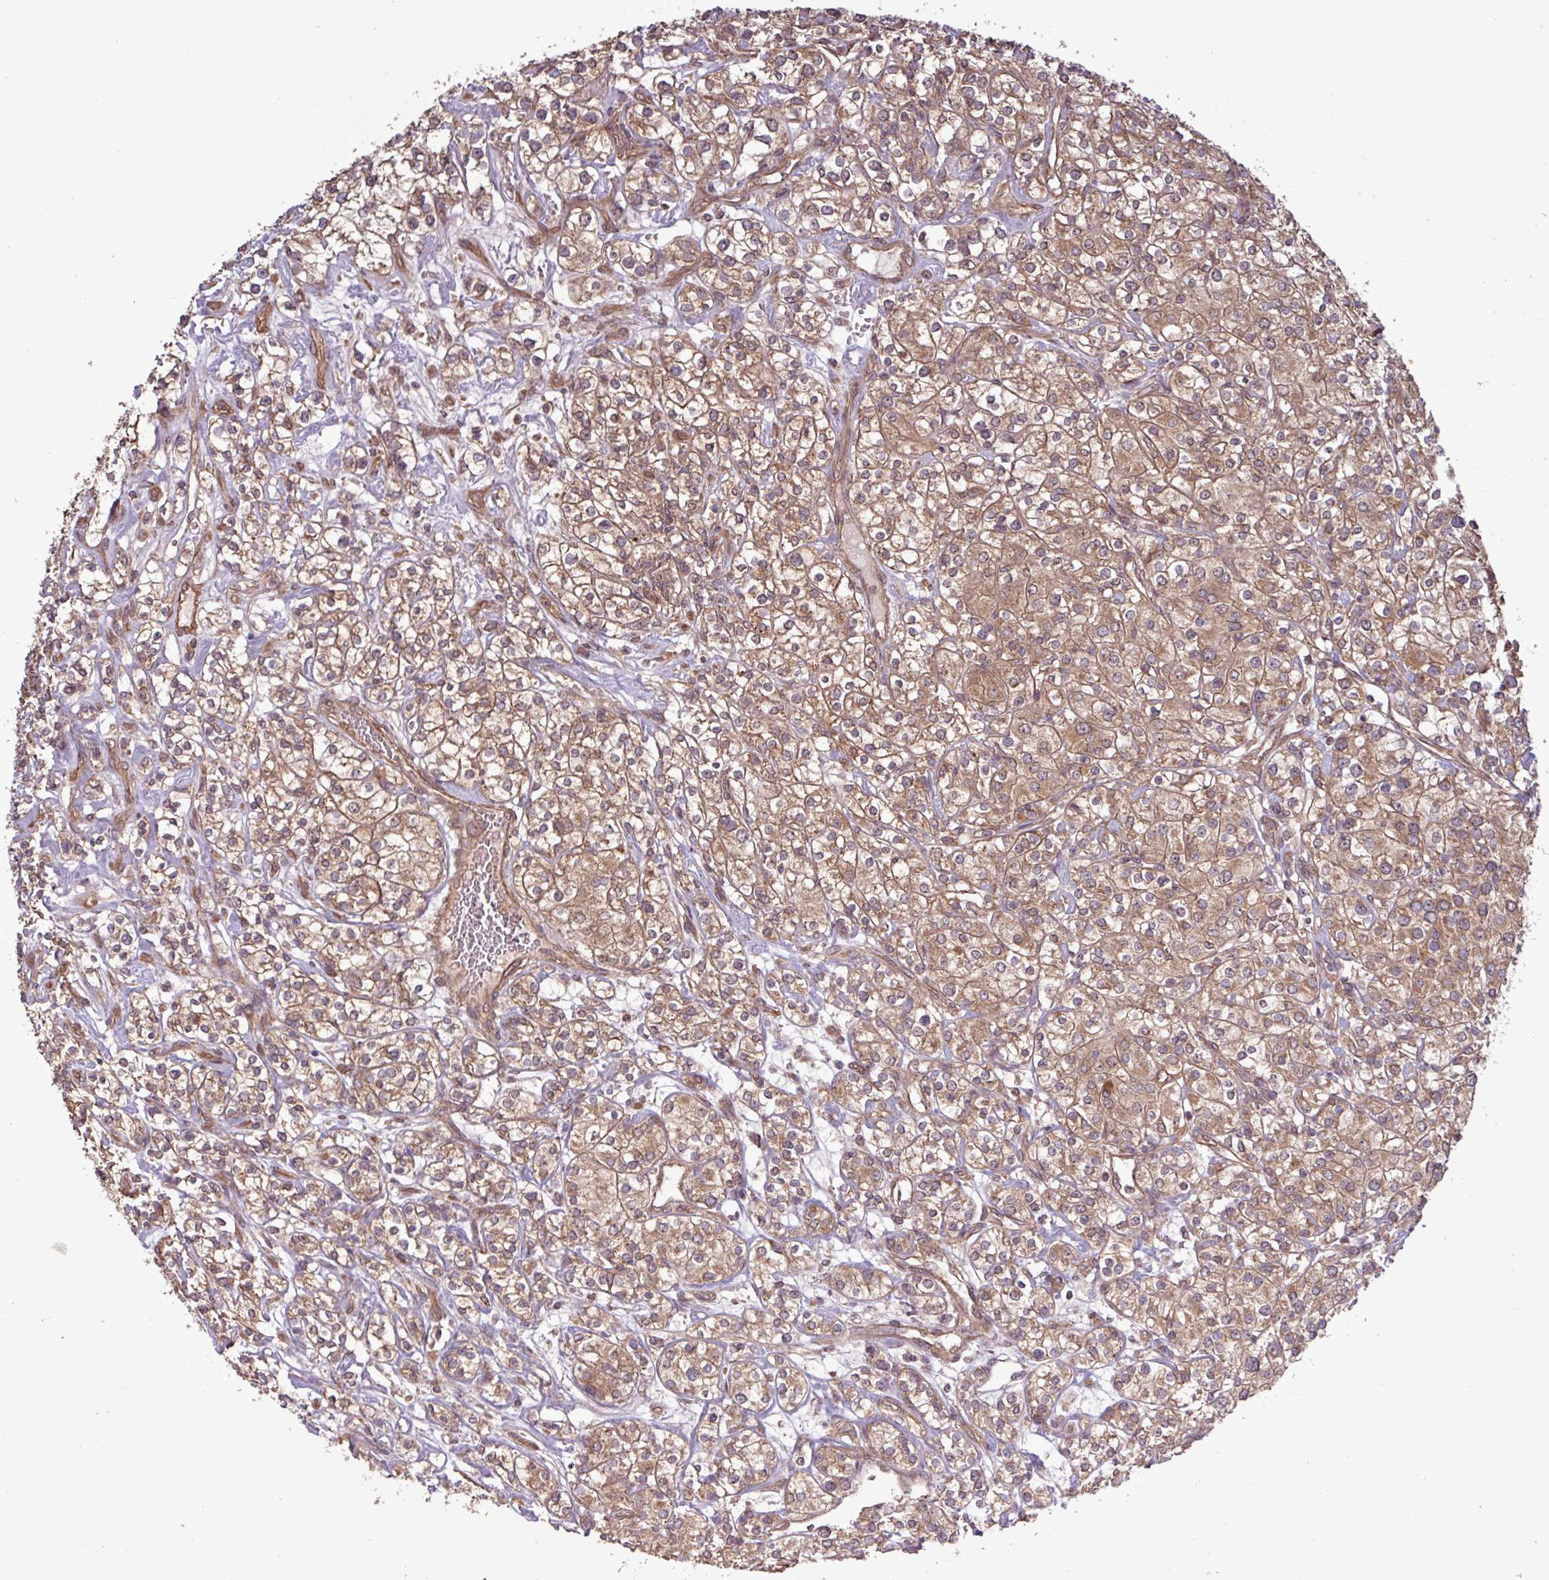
{"staining": {"intensity": "moderate", "quantity": ">75%", "location": "cytoplasmic/membranous"}, "tissue": "renal cancer", "cell_type": "Tumor cells", "image_type": "cancer", "snomed": [{"axis": "morphology", "description": "Adenocarcinoma, NOS"}, {"axis": "topography", "description": "Kidney"}], "caption": "Human renal cancer stained with a brown dye shows moderate cytoplasmic/membranous positive staining in approximately >75% of tumor cells.", "gene": "TRABD2A", "patient": {"sex": "male", "age": 77}}